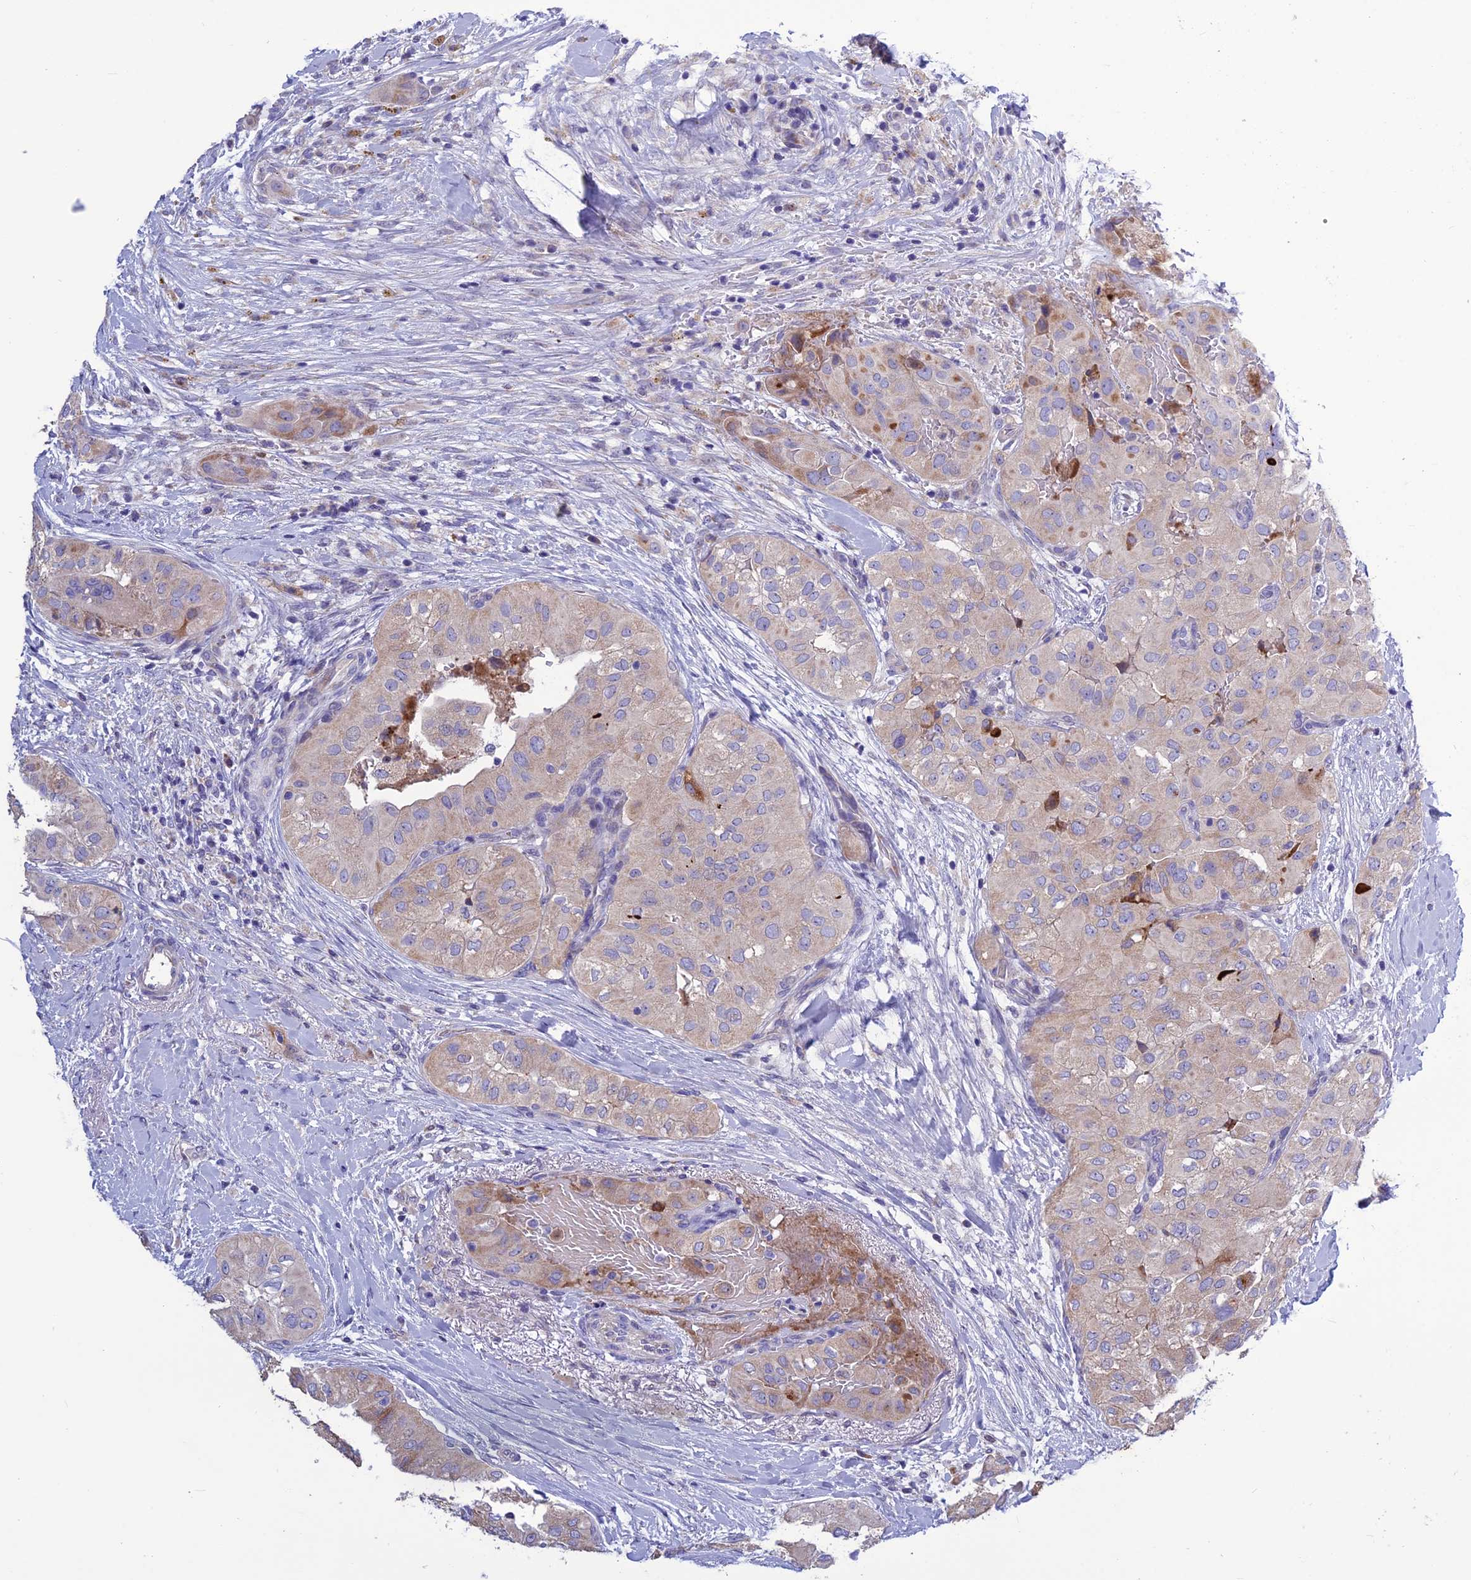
{"staining": {"intensity": "moderate", "quantity": "25%-75%", "location": "cytoplasmic/membranous"}, "tissue": "head and neck cancer", "cell_type": "Tumor cells", "image_type": "cancer", "snomed": [{"axis": "morphology", "description": "Adenocarcinoma, NOS"}, {"axis": "topography", "description": "Head-Neck"}], "caption": "Approximately 25%-75% of tumor cells in human head and neck cancer reveal moderate cytoplasmic/membranous protein positivity as visualized by brown immunohistochemical staining.", "gene": "BHMT2", "patient": {"sex": "male", "age": 66}}